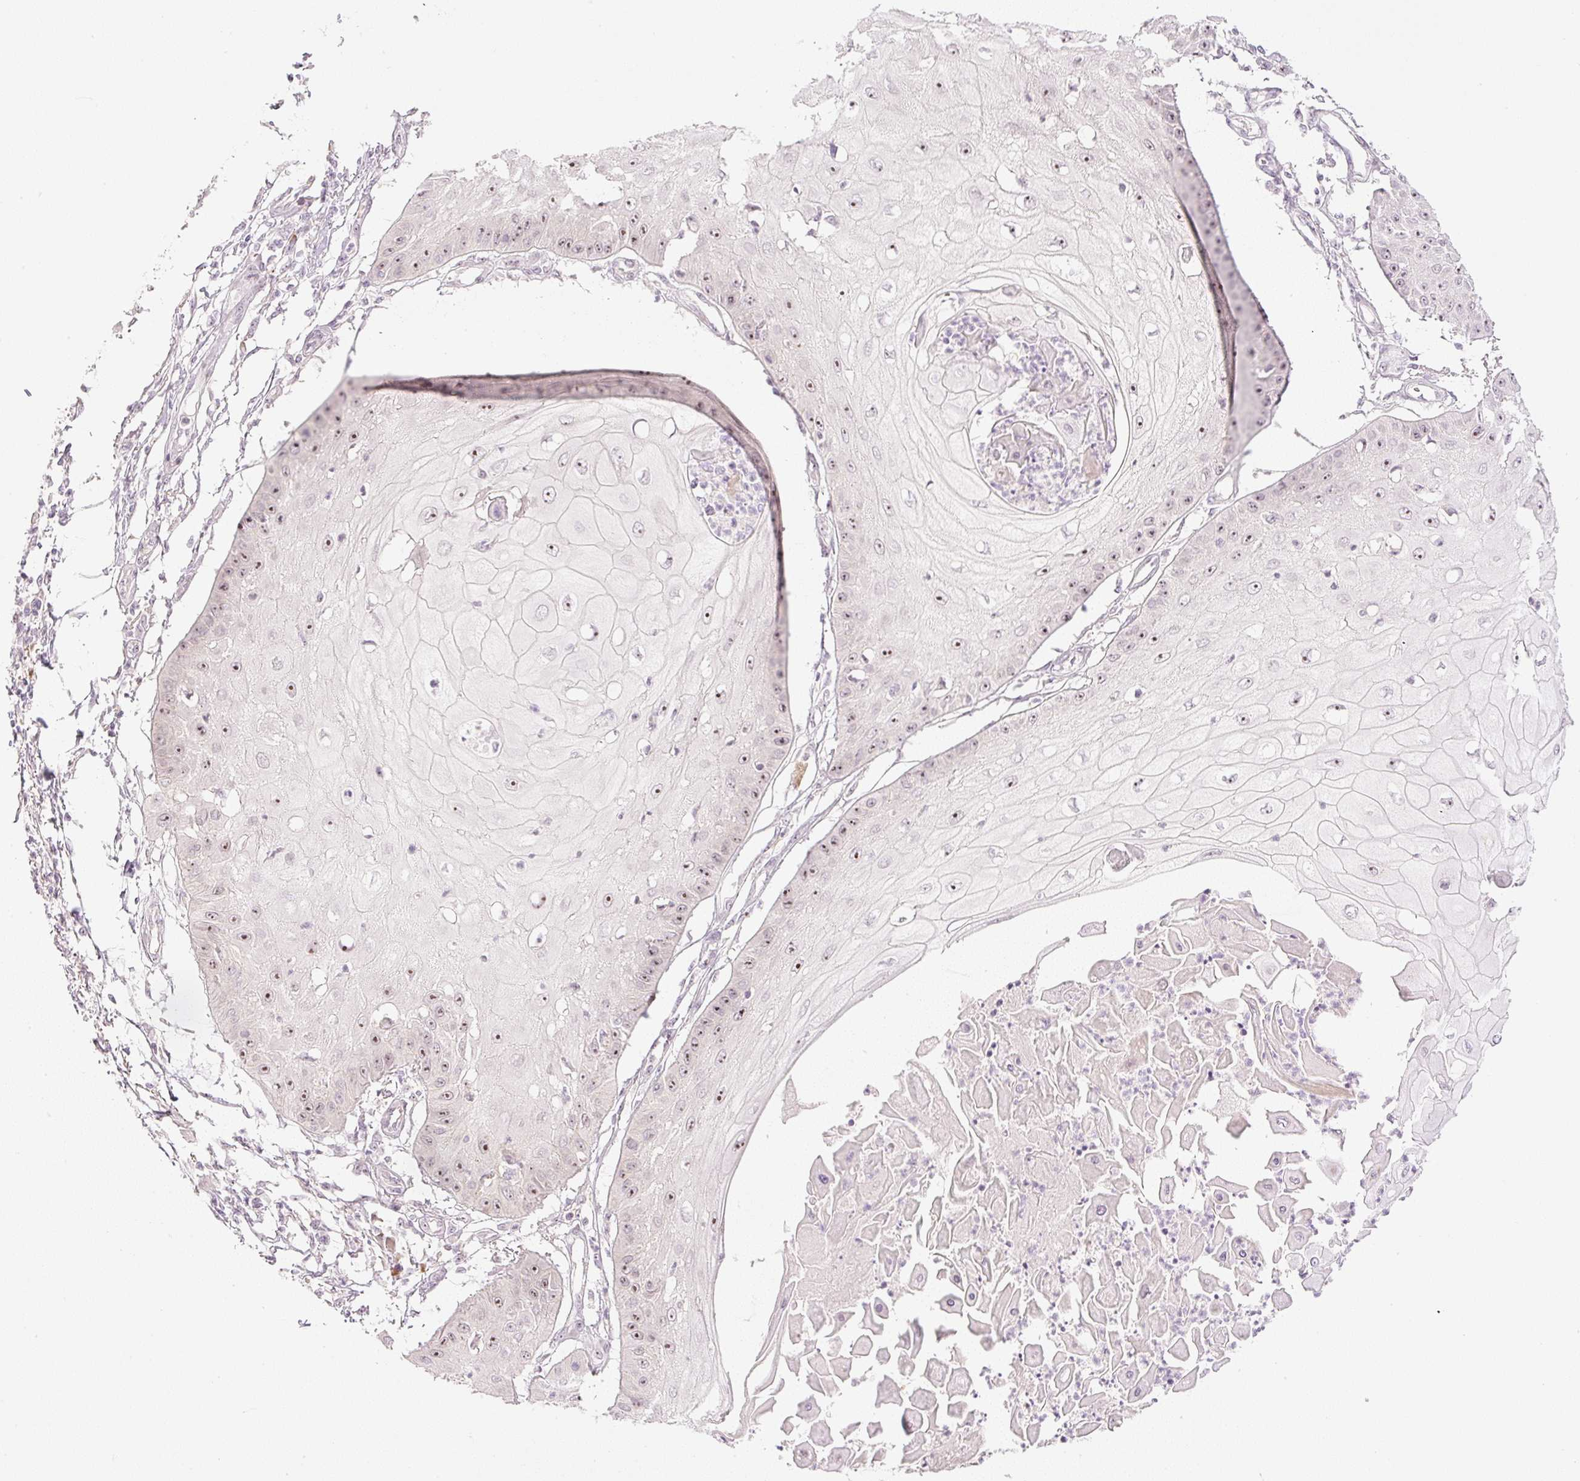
{"staining": {"intensity": "moderate", "quantity": ">75%", "location": "nuclear"}, "tissue": "skin cancer", "cell_type": "Tumor cells", "image_type": "cancer", "snomed": [{"axis": "morphology", "description": "Squamous cell carcinoma, NOS"}, {"axis": "topography", "description": "Skin"}], "caption": "A medium amount of moderate nuclear staining is appreciated in about >75% of tumor cells in skin squamous cell carcinoma tissue. (DAB IHC, brown staining for protein, blue staining for nuclei).", "gene": "AAR2", "patient": {"sex": "male", "age": 70}}